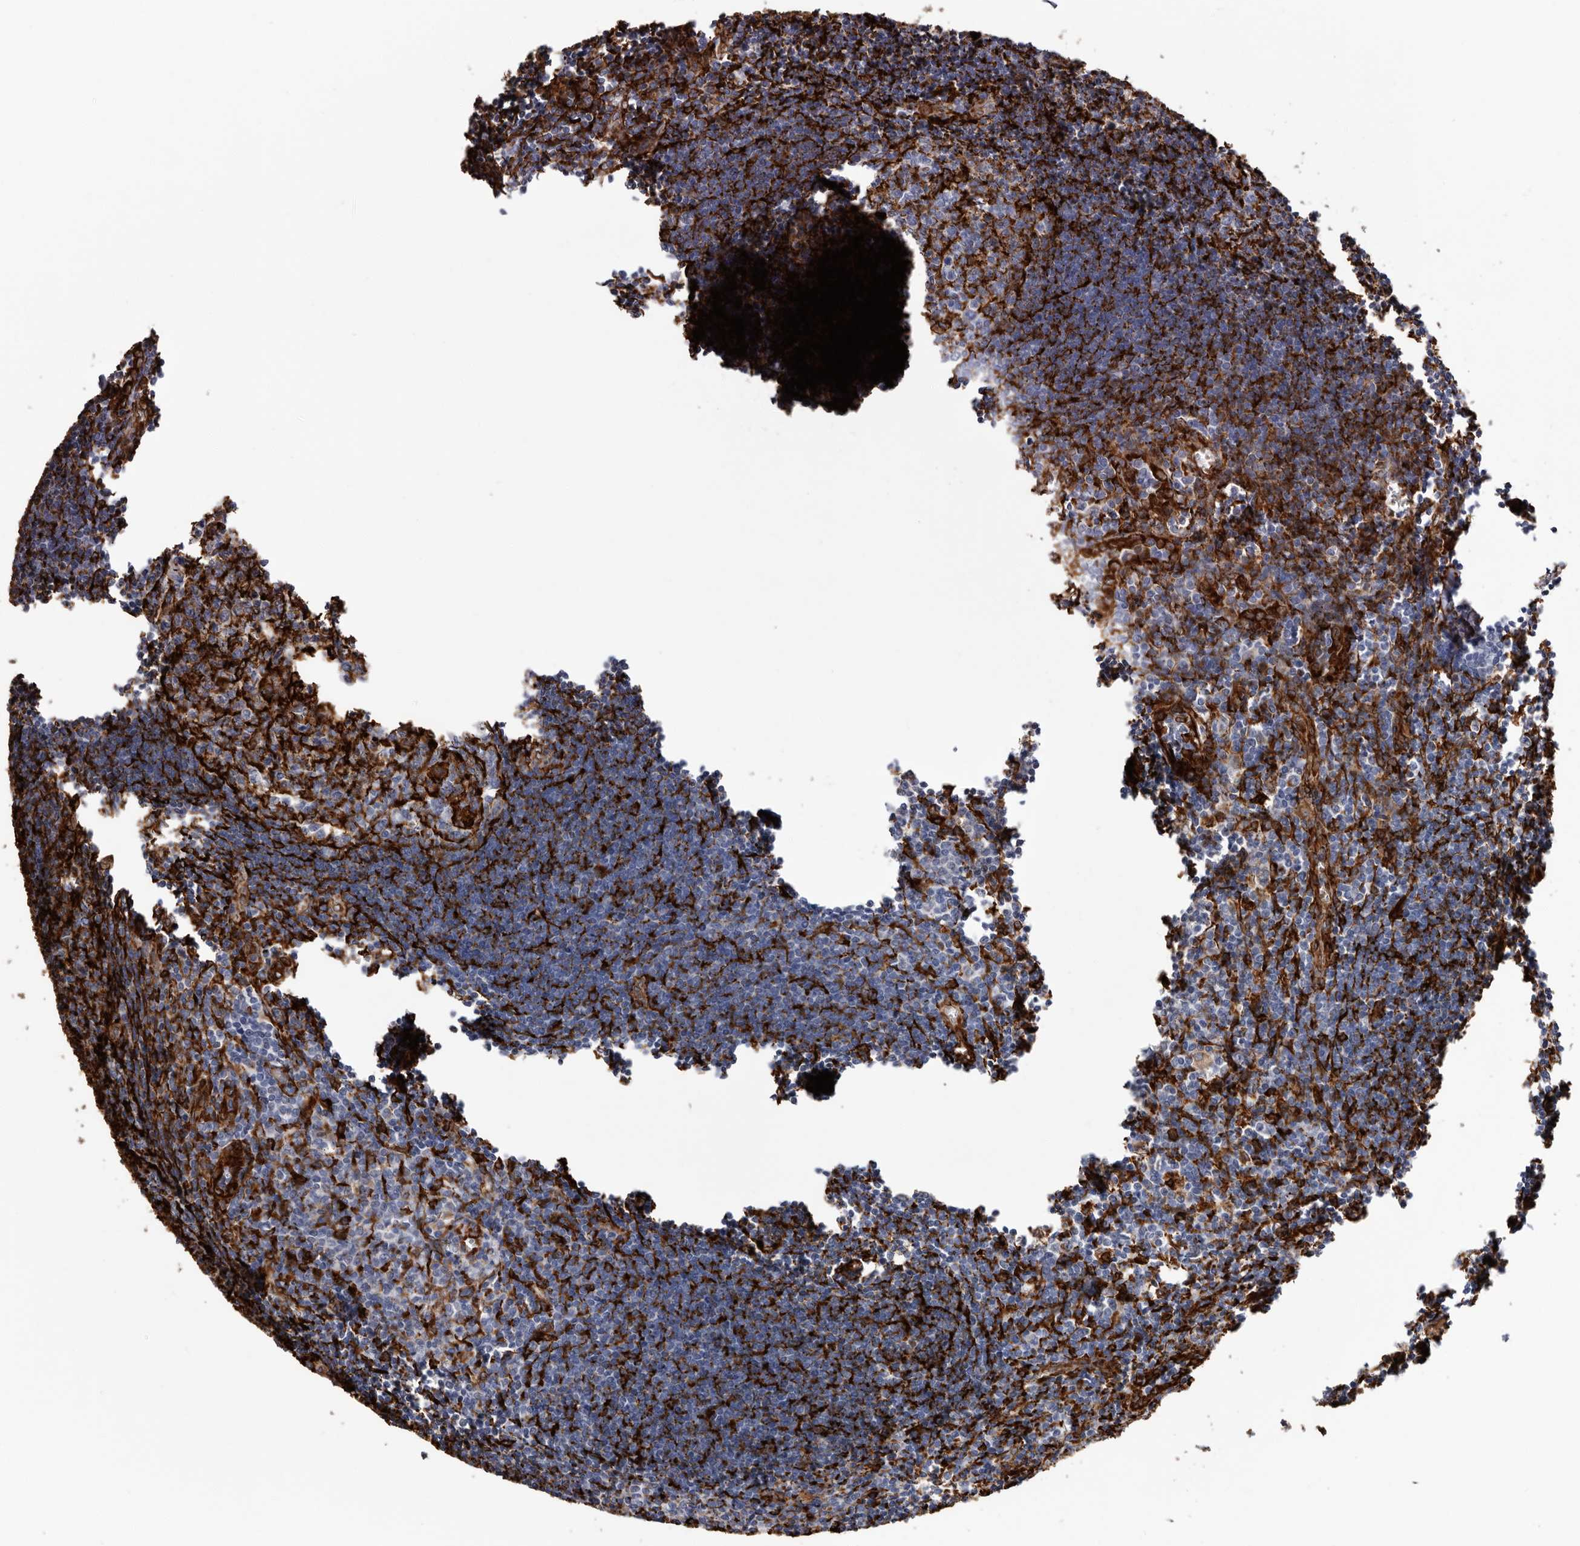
{"staining": {"intensity": "negative", "quantity": "none", "location": "none"}, "tissue": "lymph node", "cell_type": "Germinal center cells", "image_type": "normal", "snomed": [{"axis": "morphology", "description": "Normal tissue, NOS"}, {"axis": "morphology", "description": "Malignant melanoma, Metastatic site"}, {"axis": "topography", "description": "Lymph node"}], "caption": "The image shows no staining of germinal center cells in unremarkable lymph node.", "gene": "SEMA3E", "patient": {"sex": "male", "age": 41}}